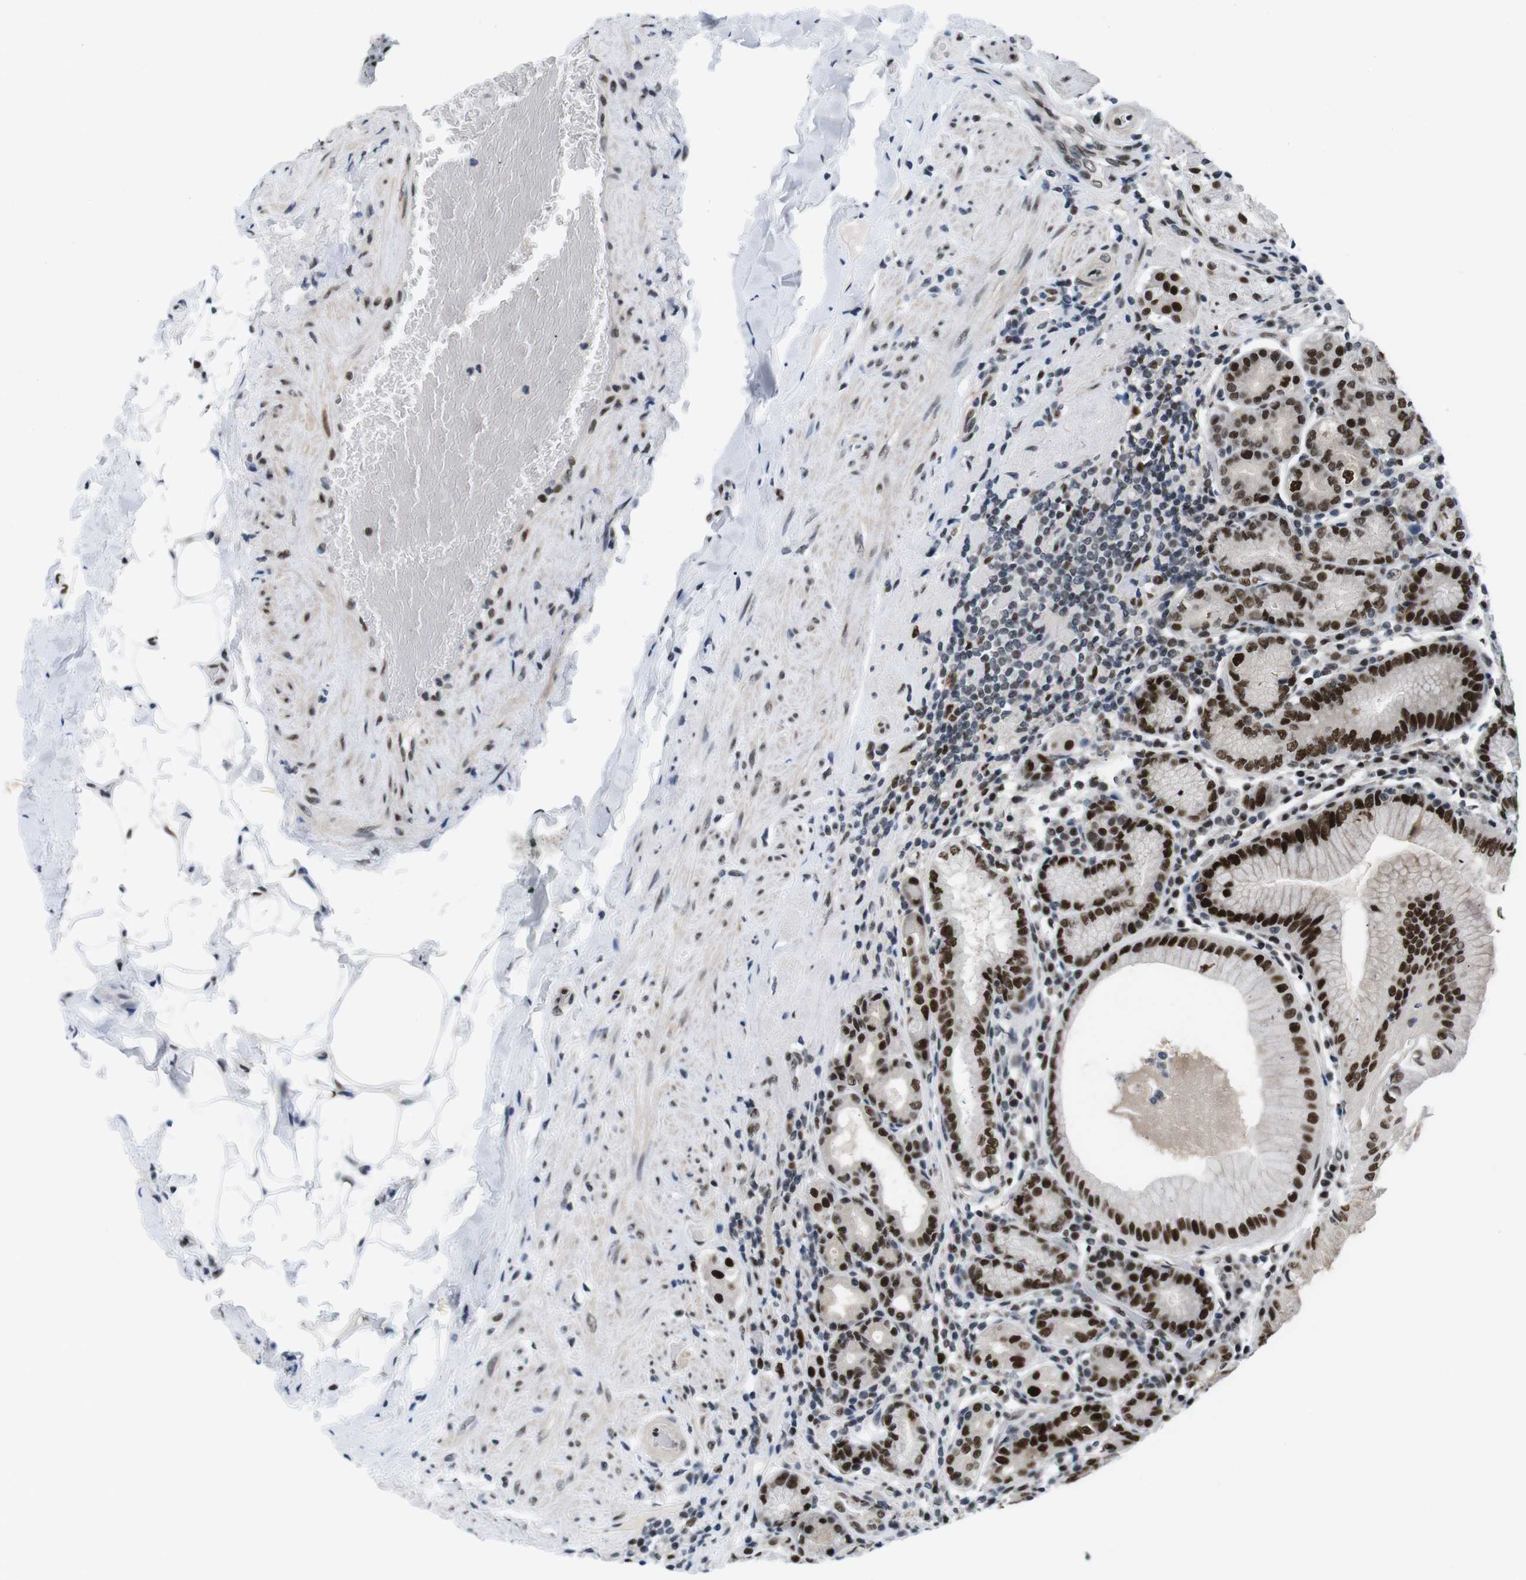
{"staining": {"intensity": "strong", "quantity": ">75%", "location": "nuclear"}, "tissue": "stomach", "cell_type": "Glandular cells", "image_type": "normal", "snomed": [{"axis": "morphology", "description": "Normal tissue, NOS"}, {"axis": "topography", "description": "Stomach, lower"}], "caption": "High-magnification brightfield microscopy of unremarkable stomach stained with DAB (3,3'-diaminobenzidine) (brown) and counterstained with hematoxylin (blue). glandular cells exhibit strong nuclear staining is identified in approximately>75% of cells.", "gene": "PSME3", "patient": {"sex": "female", "age": 76}}